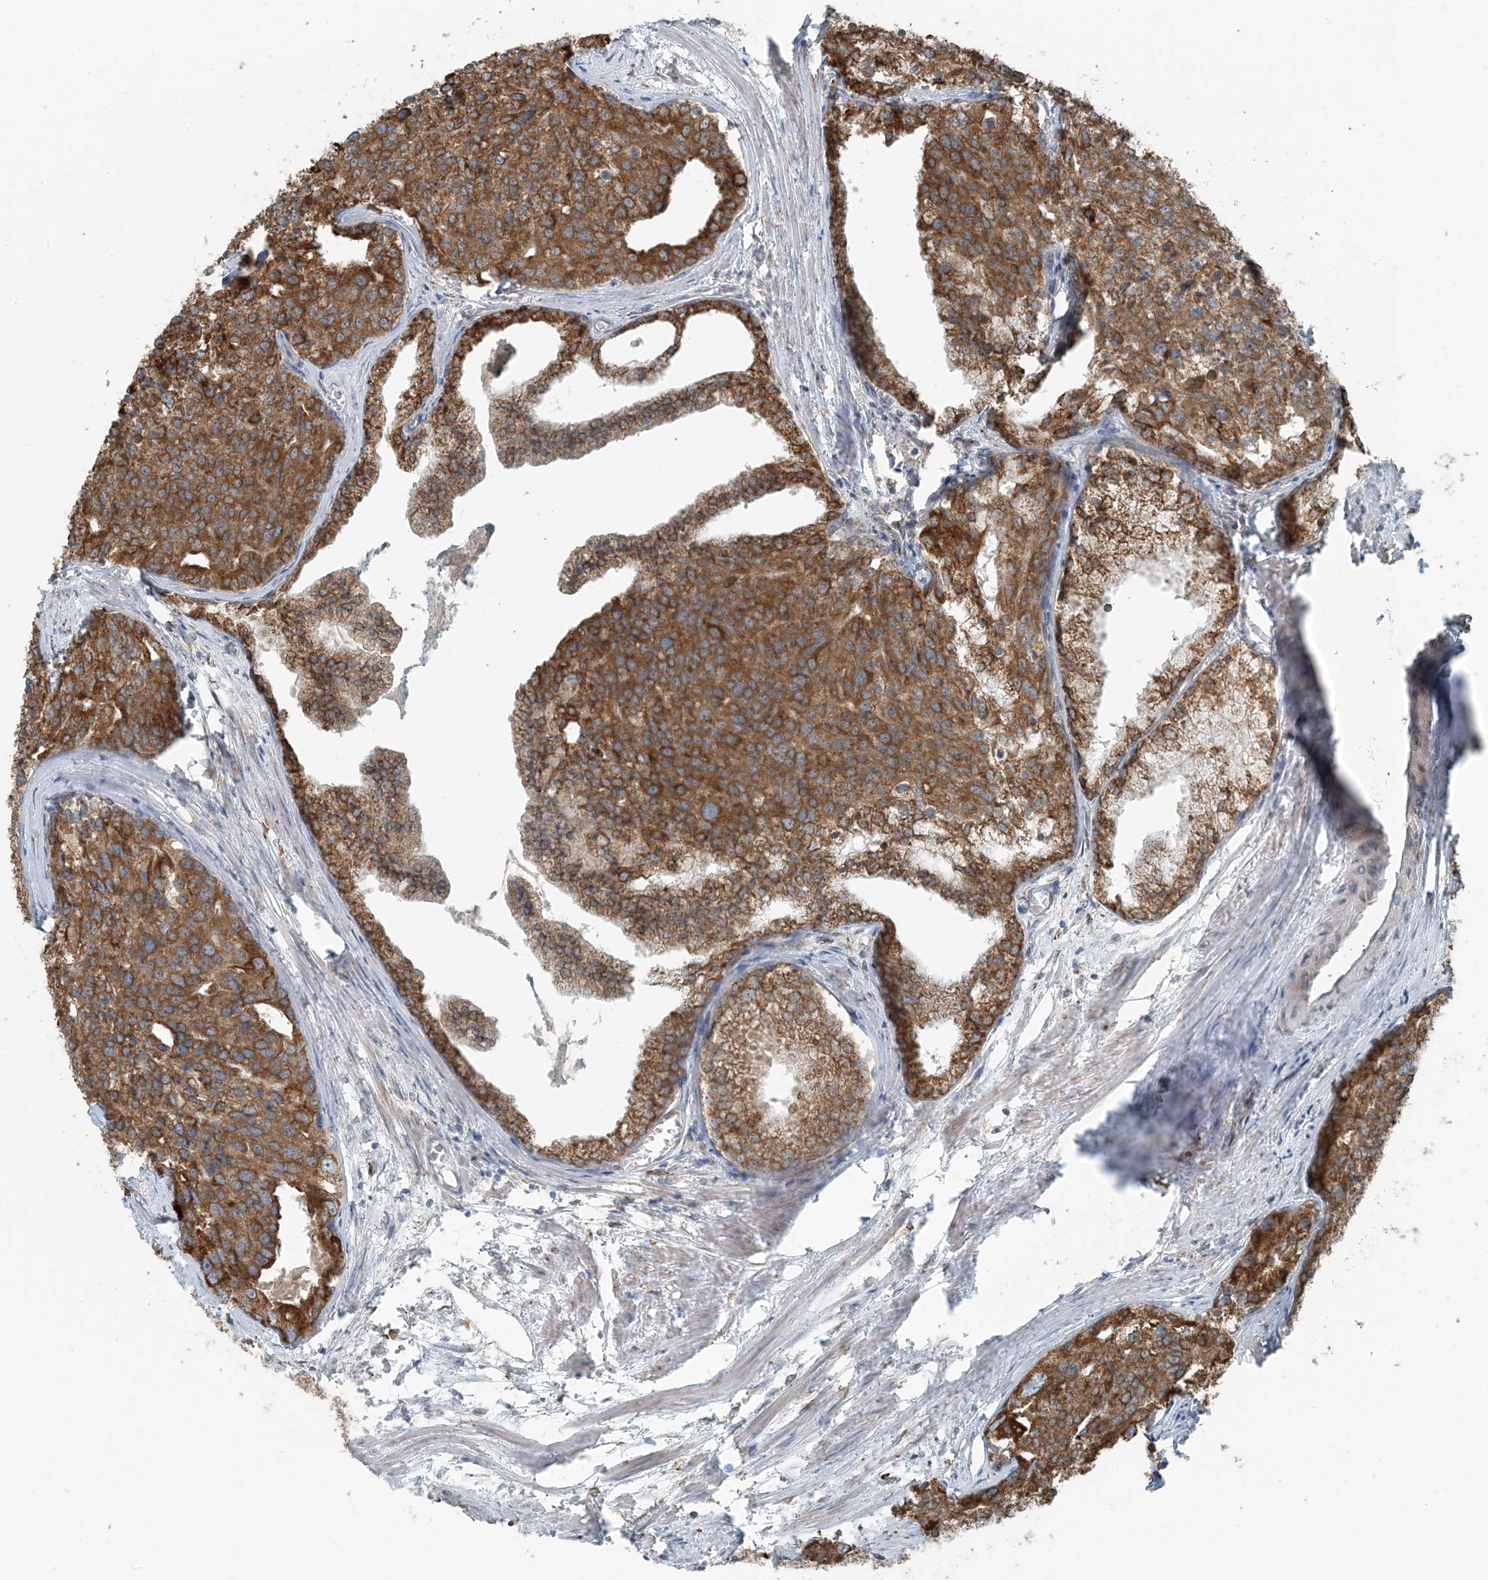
{"staining": {"intensity": "moderate", "quantity": ">75%", "location": "cytoplasmic/membranous"}, "tissue": "prostate cancer", "cell_type": "Tumor cells", "image_type": "cancer", "snomed": [{"axis": "morphology", "description": "Adenocarcinoma, High grade"}, {"axis": "topography", "description": "Prostate"}], "caption": "IHC photomicrograph of prostate adenocarcinoma (high-grade) stained for a protein (brown), which demonstrates medium levels of moderate cytoplasmic/membranous positivity in approximately >75% of tumor cells.", "gene": "CERKL", "patient": {"sex": "male", "age": 50}}